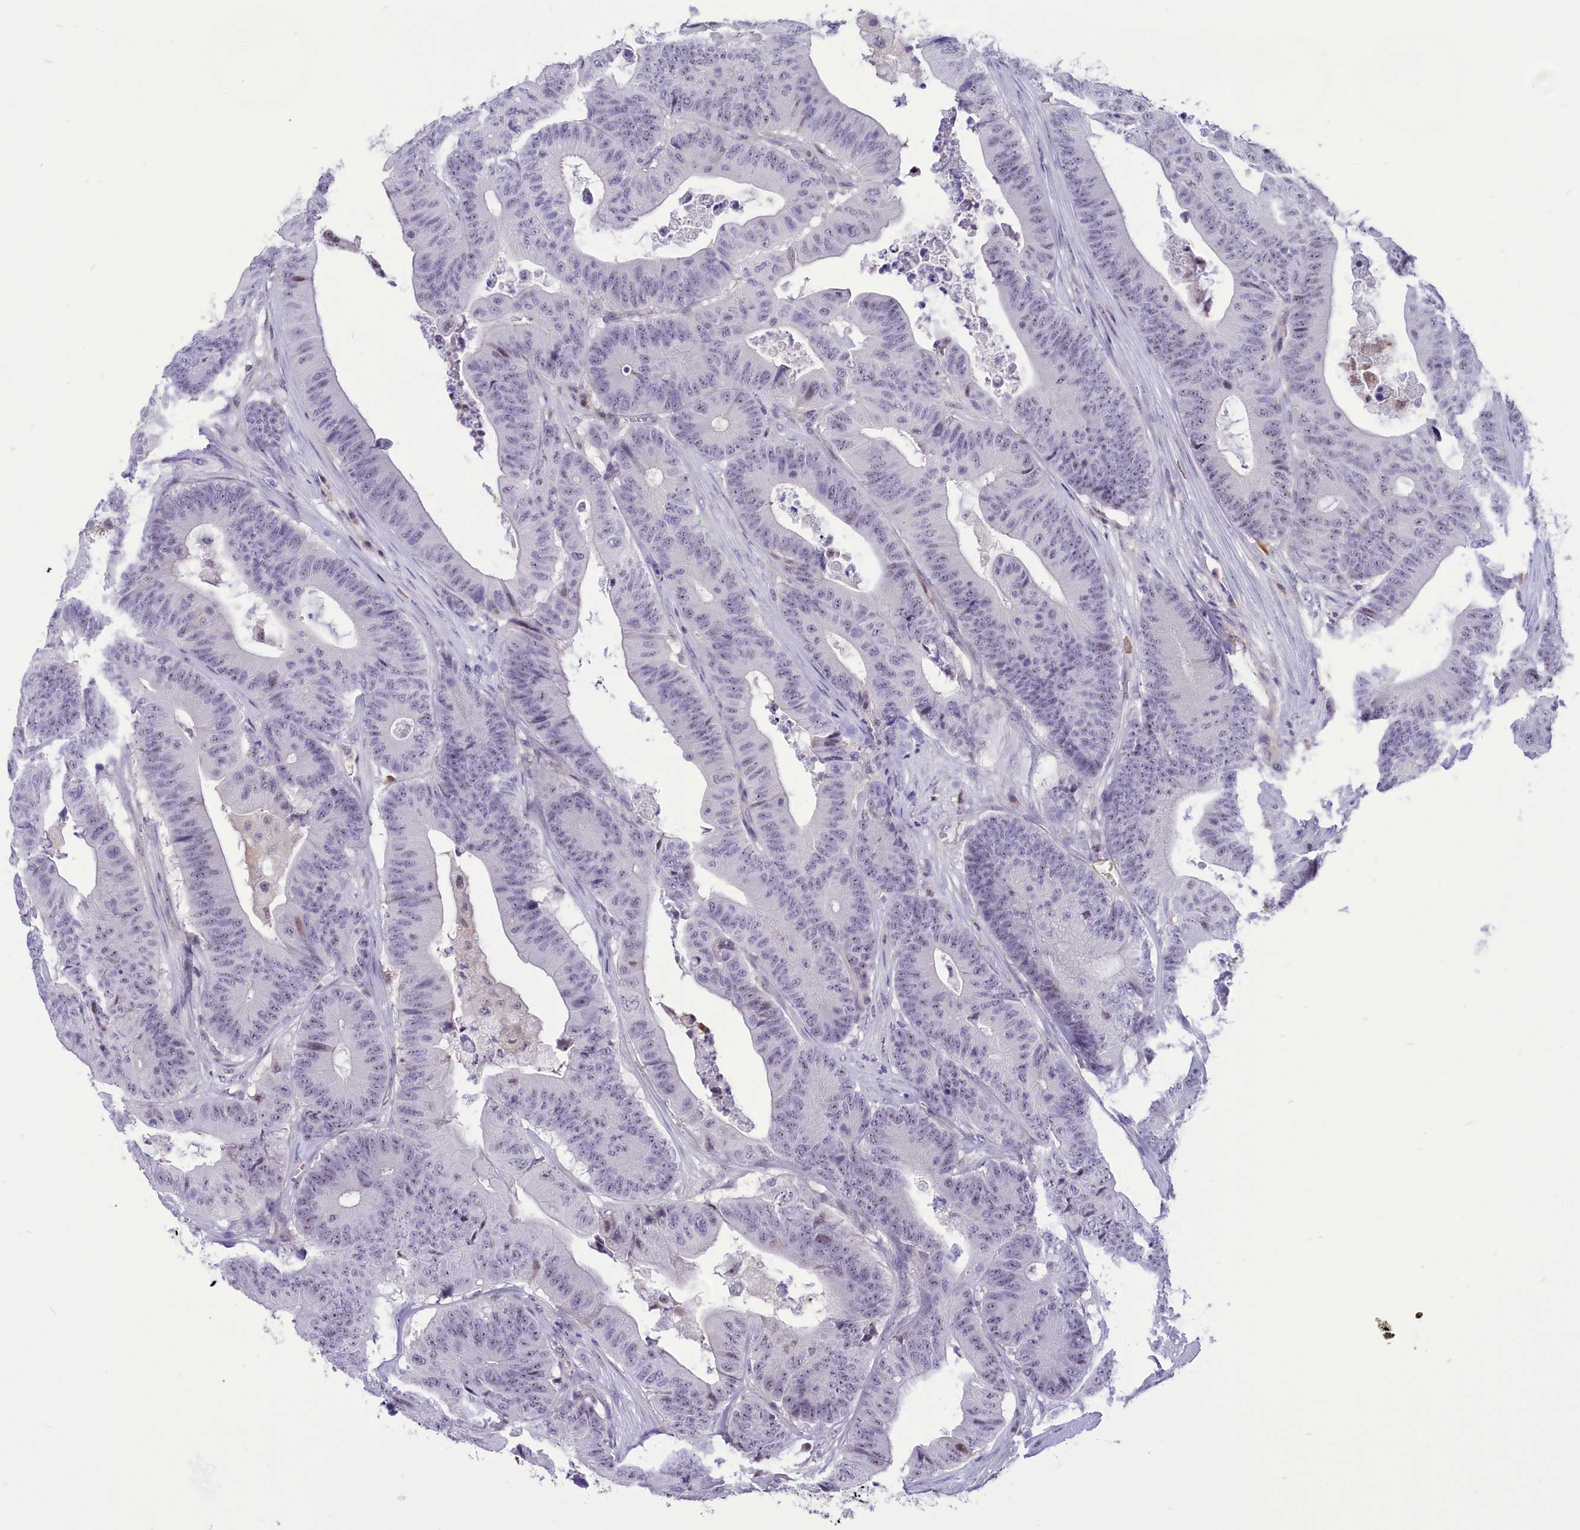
{"staining": {"intensity": "negative", "quantity": "none", "location": "none"}, "tissue": "colorectal cancer", "cell_type": "Tumor cells", "image_type": "cancer", "snomed": [{"axis": "morphology", "description": "Adenocarcinoma, NOS"}, {"axis": "topography", "description": "Colon"}], "caption": "Immunohistochemistry micrograph of colorectal cancer (adenocarcinoma) stained for a protein (brown), which displays no expression in tumor cells. (DAB immunohistochemistry (IHC) visualized using brightfield microscopy, high magnification).", "gene": "DCAF16", "patient": {"sex": "female", "age": 84}}